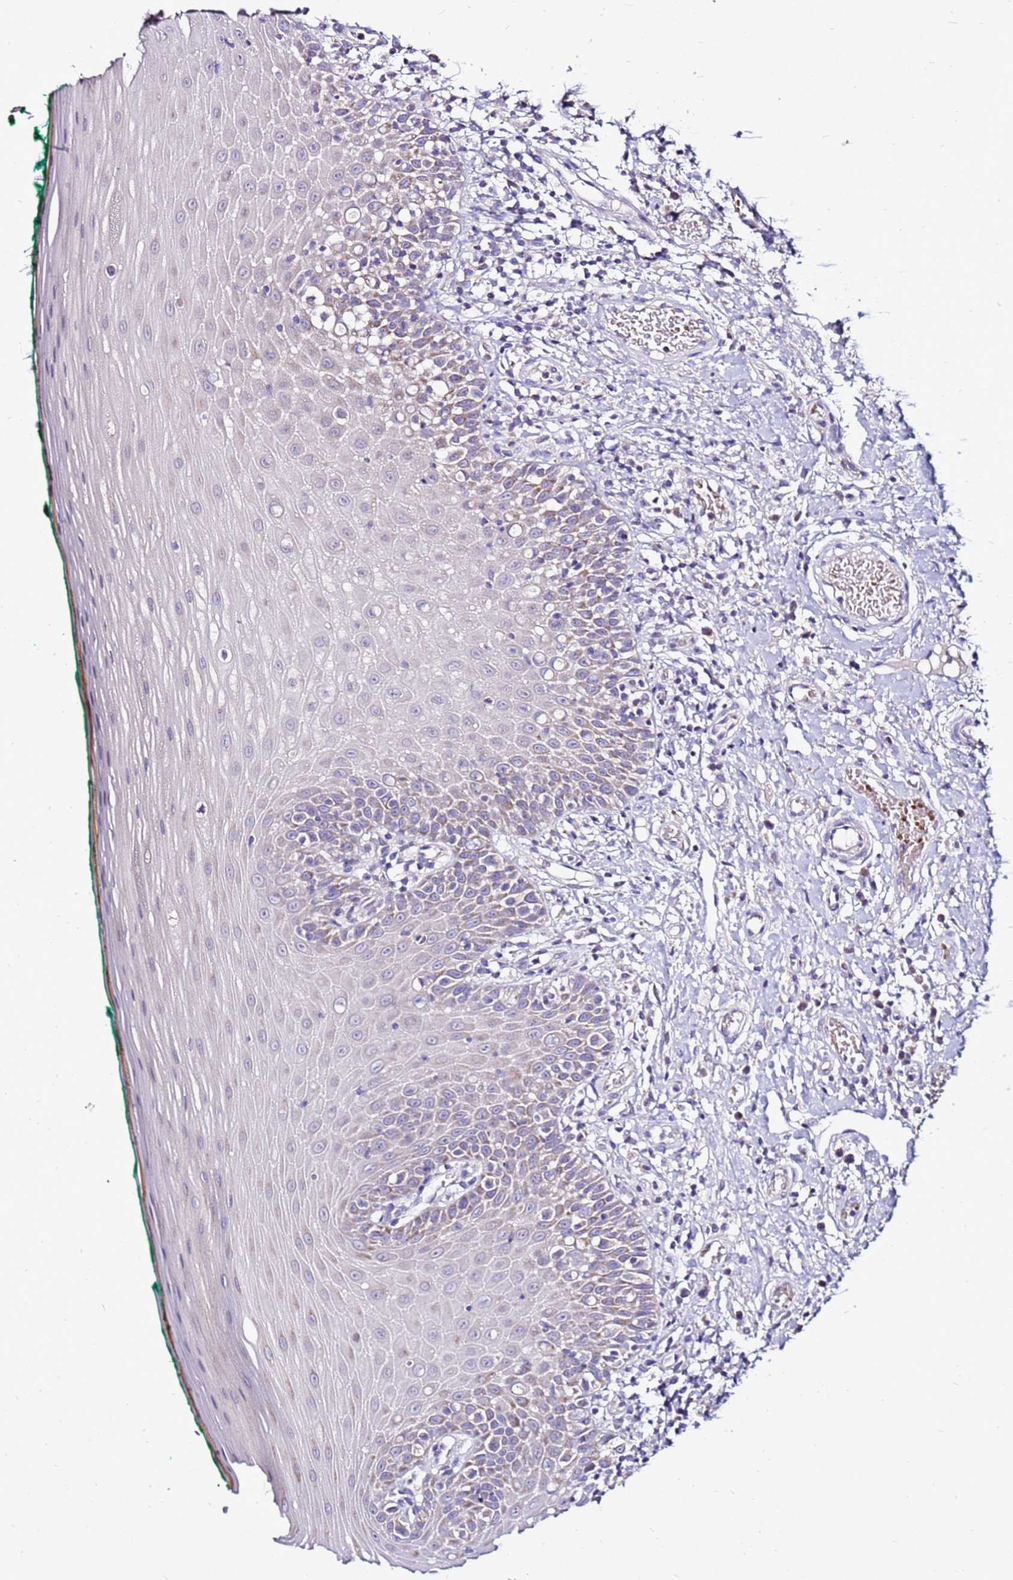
{"staining": {"intensity": "moderate", "quantity": "<25%", "location": "cytoplasmic/membranous"}, "tissue": "oral mucosa", "cell_type": "Squamous epithelial cells", "image_type": "normal", "snomed": [{"axis": "morphology", "description": "Normal tissue, NOS"}, {"axis": "topography", "description": "Oral tissue"}], "caption": "Immunohistochemical staining of unremarkable oral mucosa exhibits <25% levels of moderate cytoplasmic/membranous protein positivity in approximately <25% of squamous epithelial cells. The staining is performed using DAB brown chromogen to label protein expression. The nuclei are counter-stained blue using hematoxylin.", "gene": "SPSB3", "patient": {"sex": "female", "age": 83}}